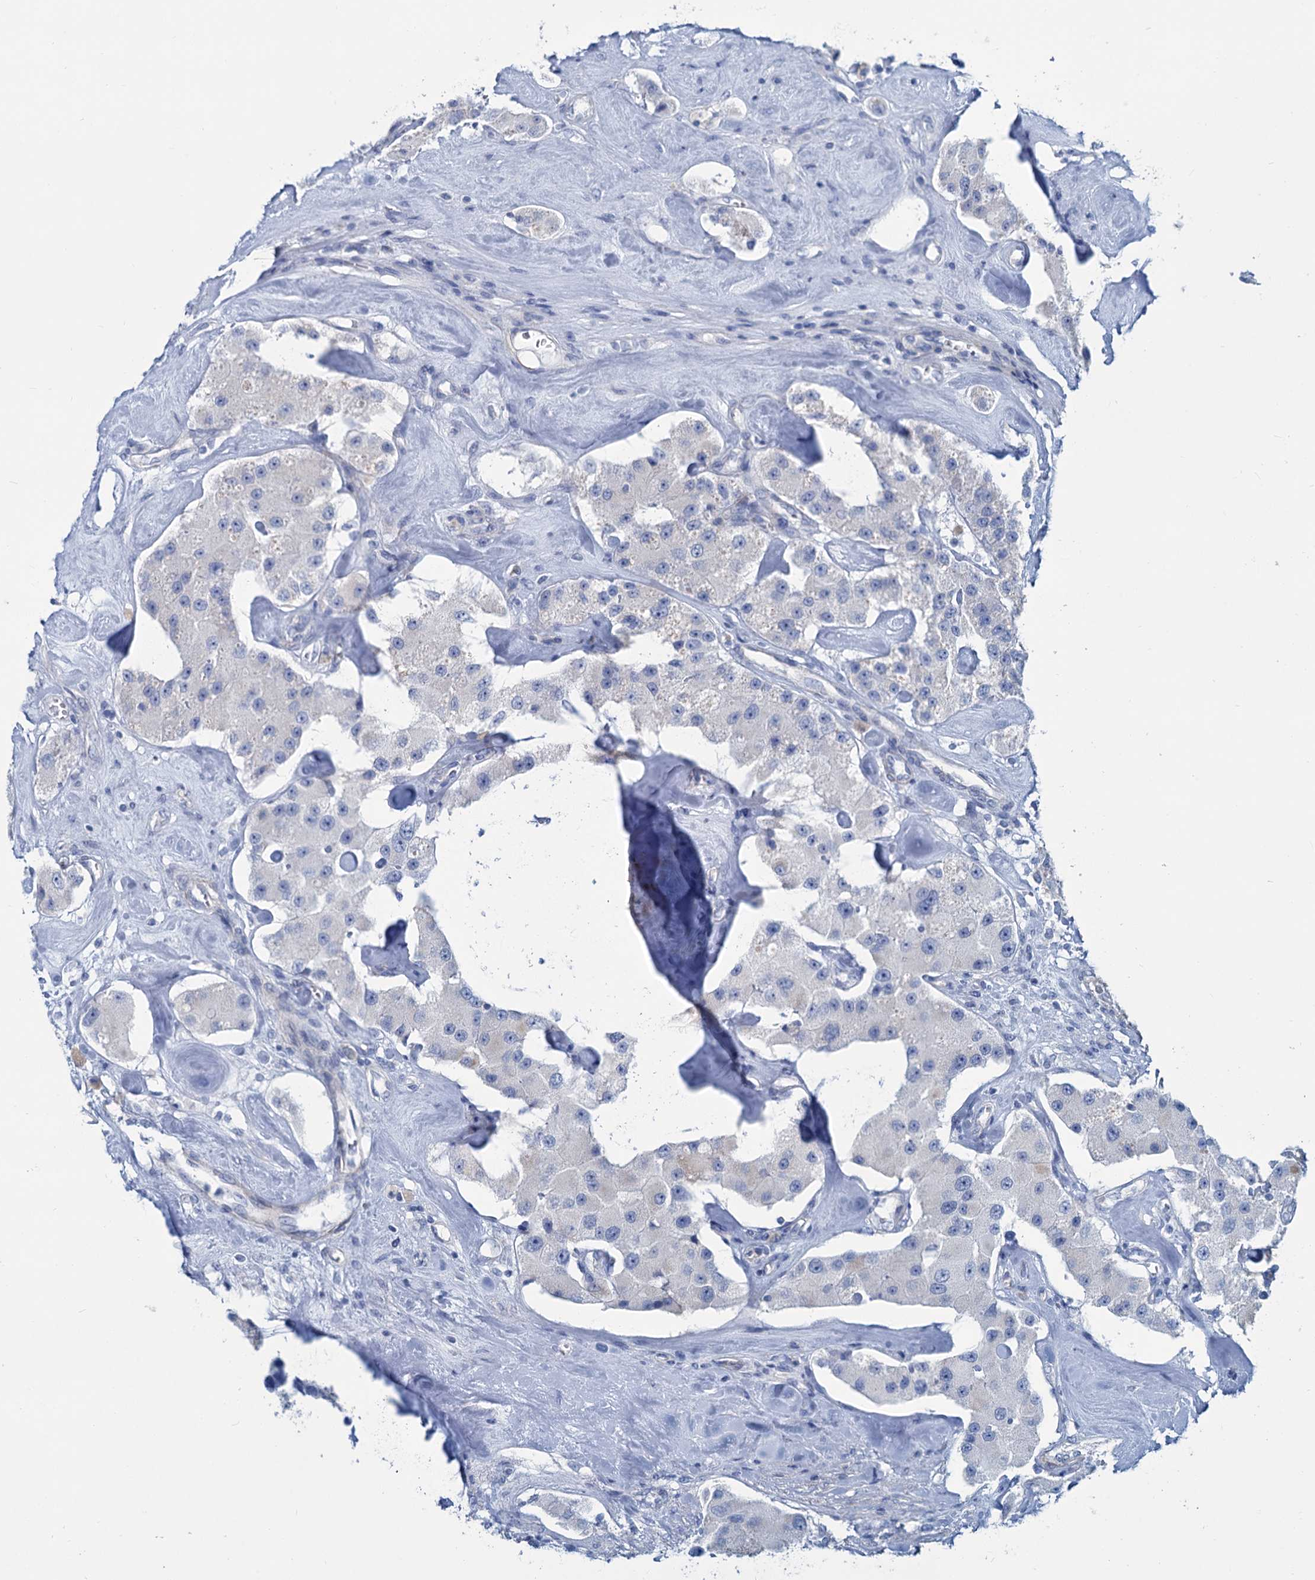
{"staining": {"intensity": "negative", "quantity": "none", "location": "none"}, "tissue": "carcinoid", "cell_type": "Tumor cells", "image_type": "cancer", "snomed": [{"axis": "morphology", "description": "Carcinoid, malignant, NOS"}, {"axis": "topography", "description": "Pancreas"}], "caption": "Tumor cells are negative for brown protein staining in carcinoid.", "gene": "SLC1A3", "patient": {"sex": "male", "age": 41}}